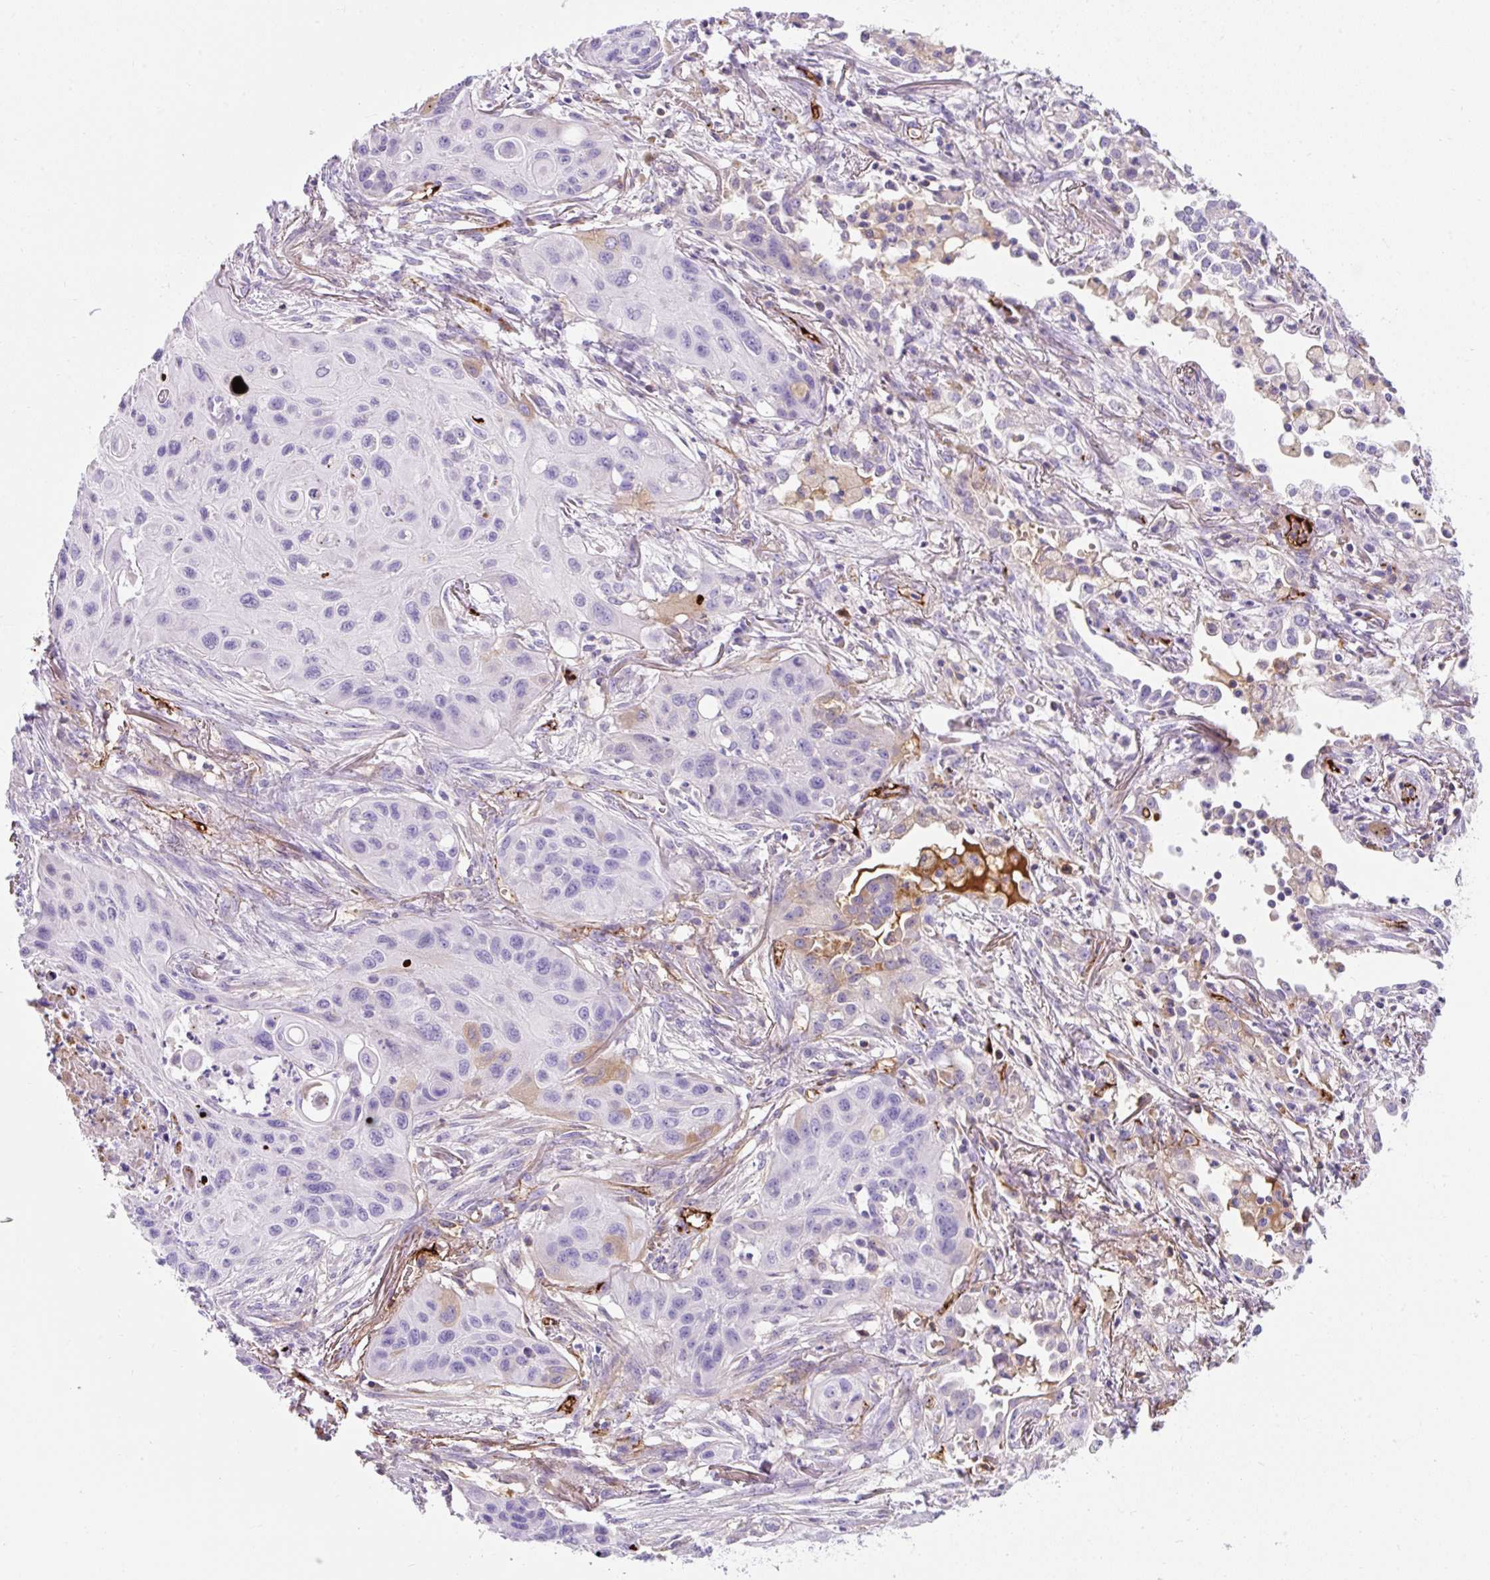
{"staining": {"intensity": "negative", "quantity": "none", "location": "none"}, "tissue": "lung cancer", "cell_type": "Tumor cells", "image_type": "cancer", "snomed": [{"axis": "morphology", "description": "Squamous cell carcinoma, NOS"}, {"axis": "topography", "description": "Lung"}], "caption": "Immunohistochemistry (IHC) photomicrograph of human lung squamous cell carcinoma stained for a protein (brown), which exhibits no expression in tumor cells.", "gene": "APOC4-APOC2", "patient": {"sex": "male", "age": 71}}